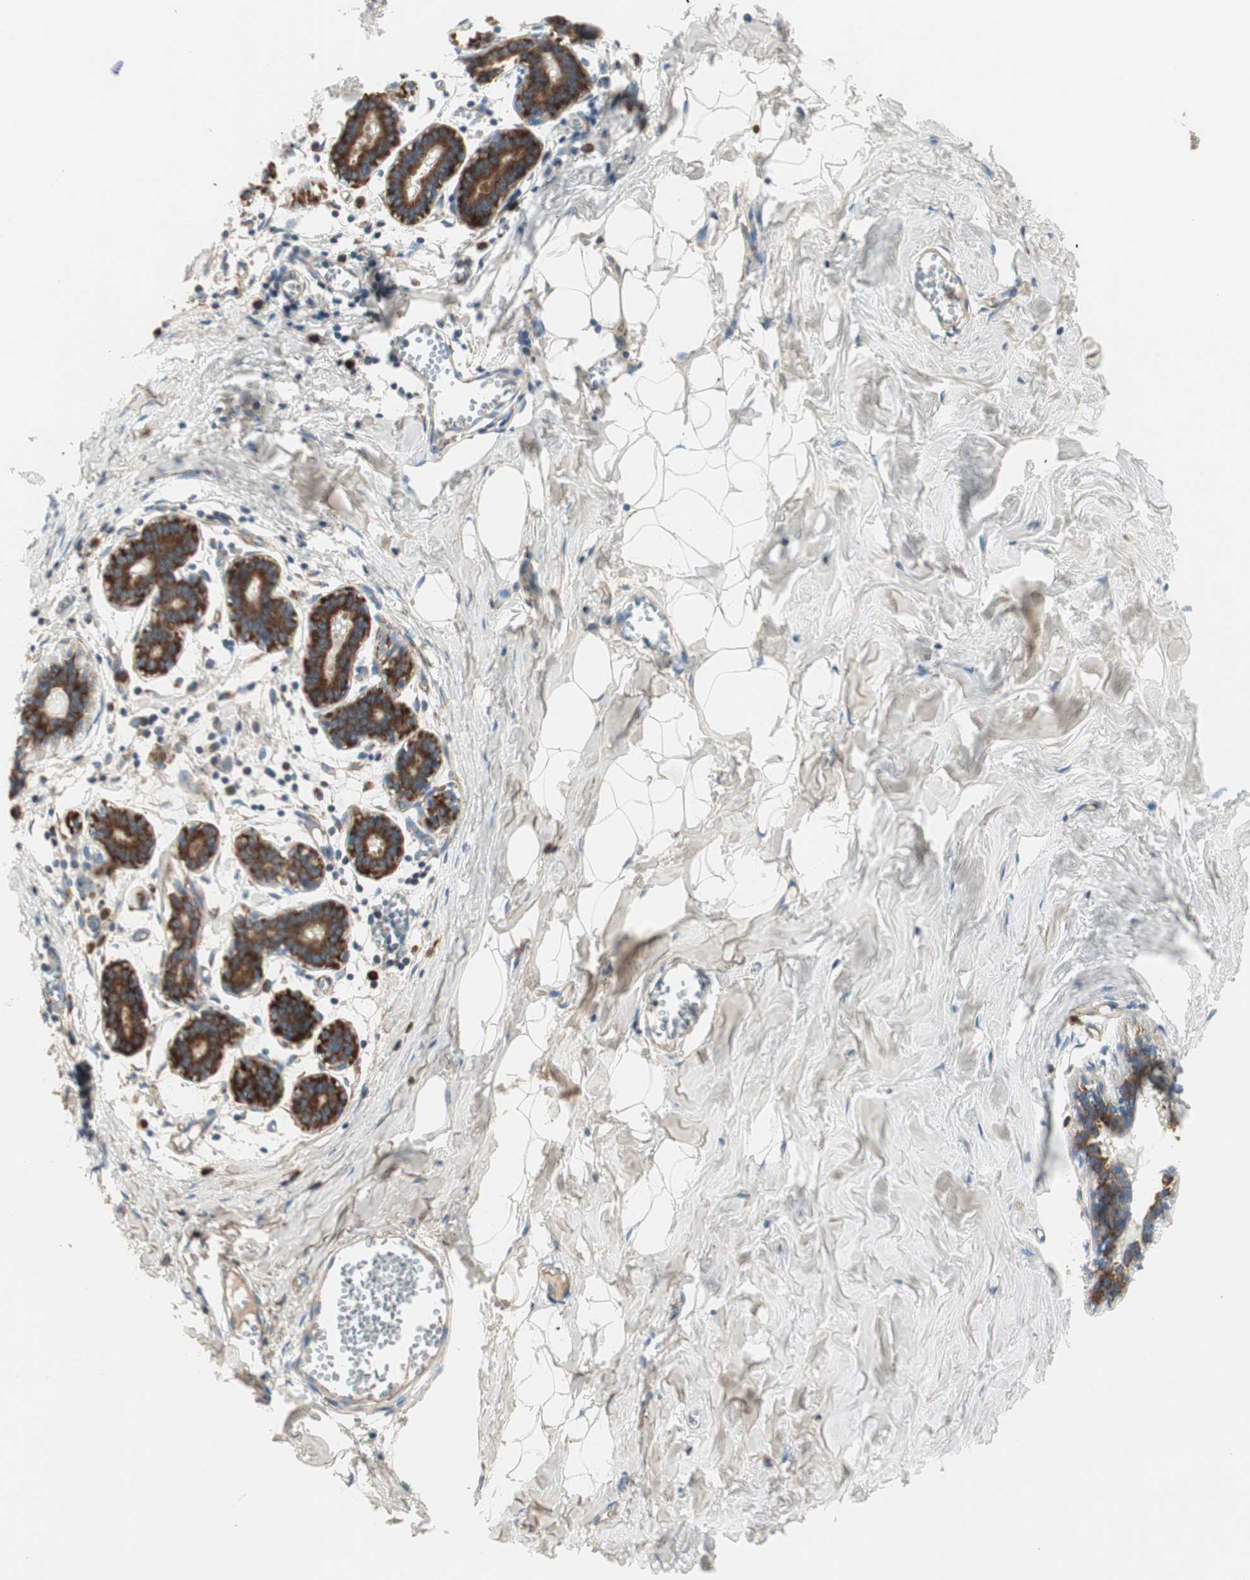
{"staining": {"intensity": "weak", "quantity": ">75%", "location": "cytoplasmic/membranous"}, "tissue": "breast", "cell_type": "Adipocytes", "image_type": "normal", "snomed": [{"axis": "morphology", "description": "Normal tissue, NOS"}, {"axis": "topography", "description": "Breast"}], "caption": "Protein expression by IHC demonstrates weak cytoplasmic/membranous expression in about >75% of adipocytes in unremarkable breast.", "gene": "RPL23", "patient": {"sex": "female", "age": 27}}